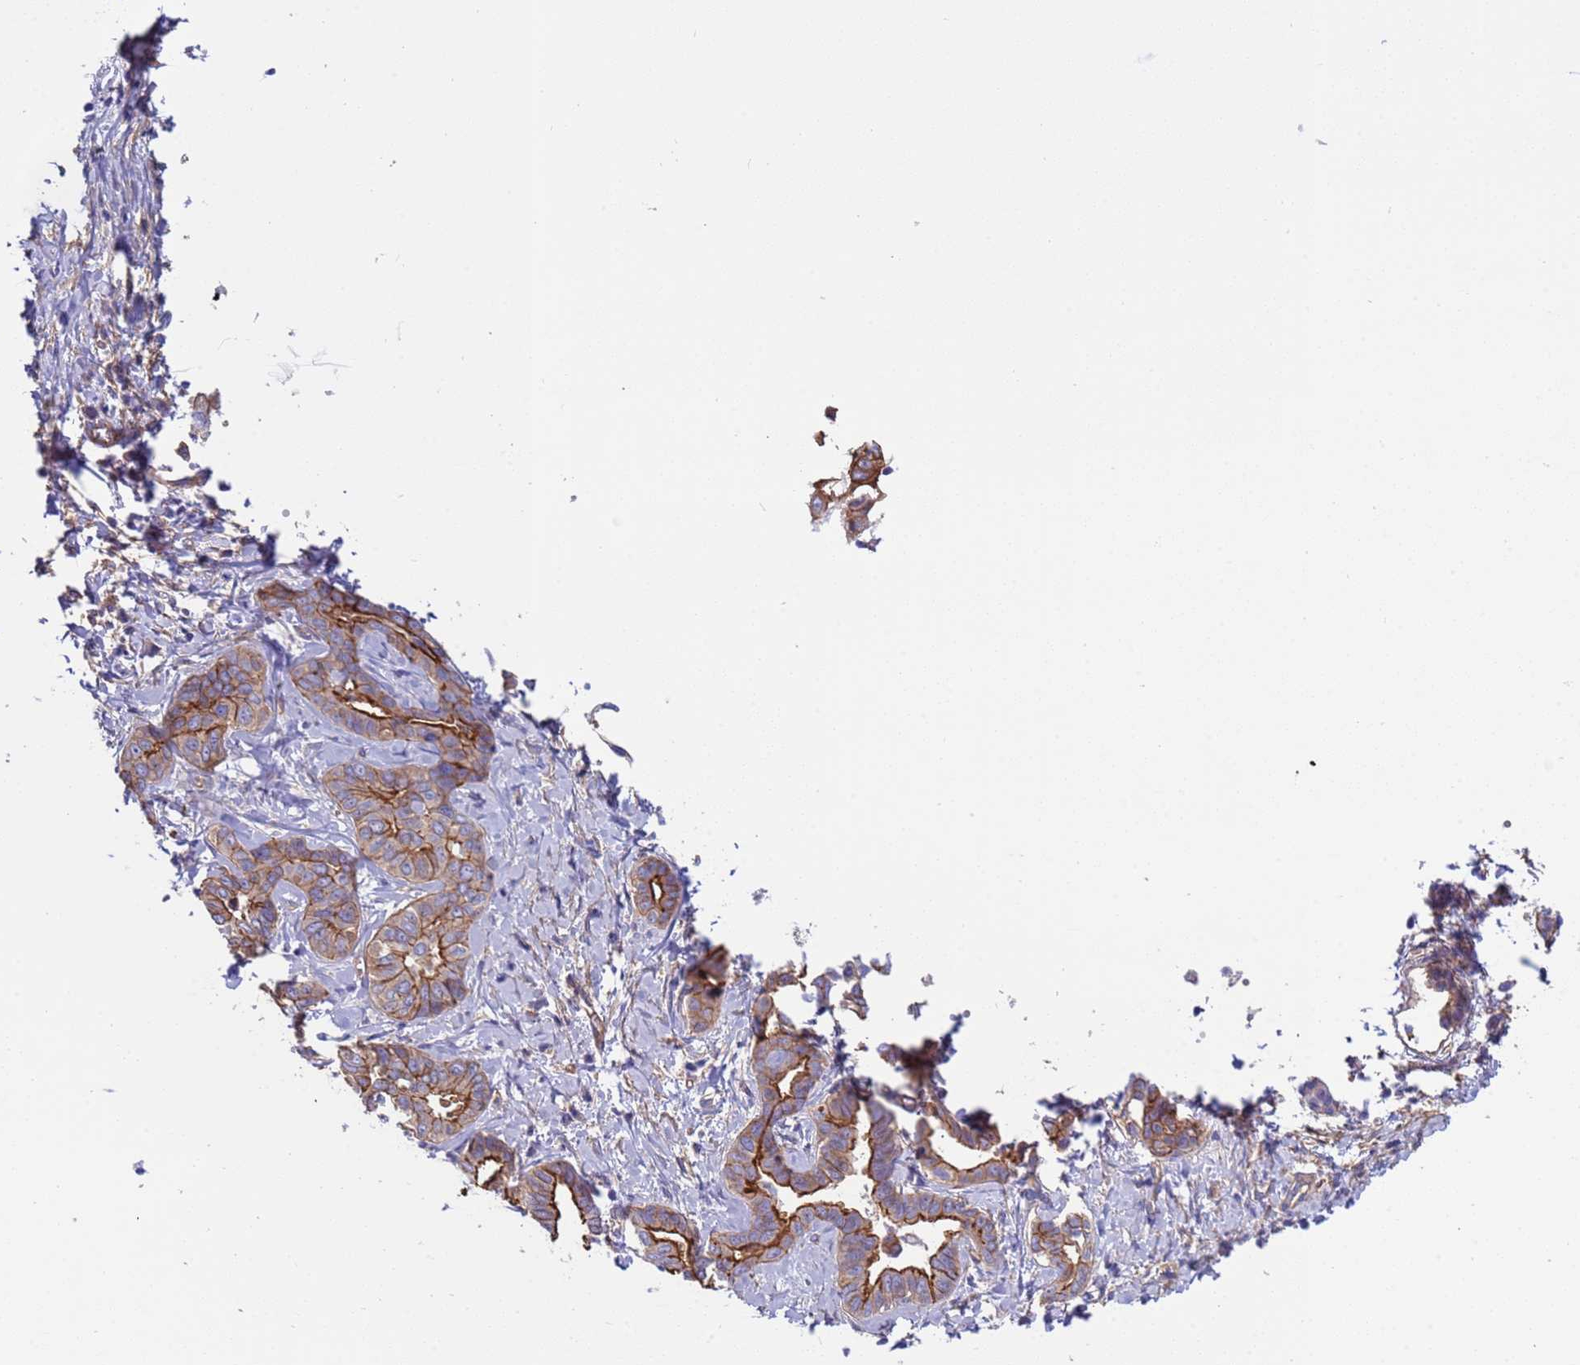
{"staining": {"intensity": "moderate", "quantity": ">75%", "location": "cytoplasmic/membranous"}, "tissue": "liver cancer", "cell_type": "Tumor cells", "image_type": "cancer", "snomed": [{"axis": "morphology", "description": "Cholangiocarcinoma"}, {"axis": "topography", "description": "Liver"}], "caption": "The micrograph displays immunohistochemical staining of liver cholangiocarcinoma. There is moderate cytoplasmic/membranous positivity is identified in about >75% of tumor cells.", "gene": "ZNF248", "patient": {"sex": "female", "age": 77}}